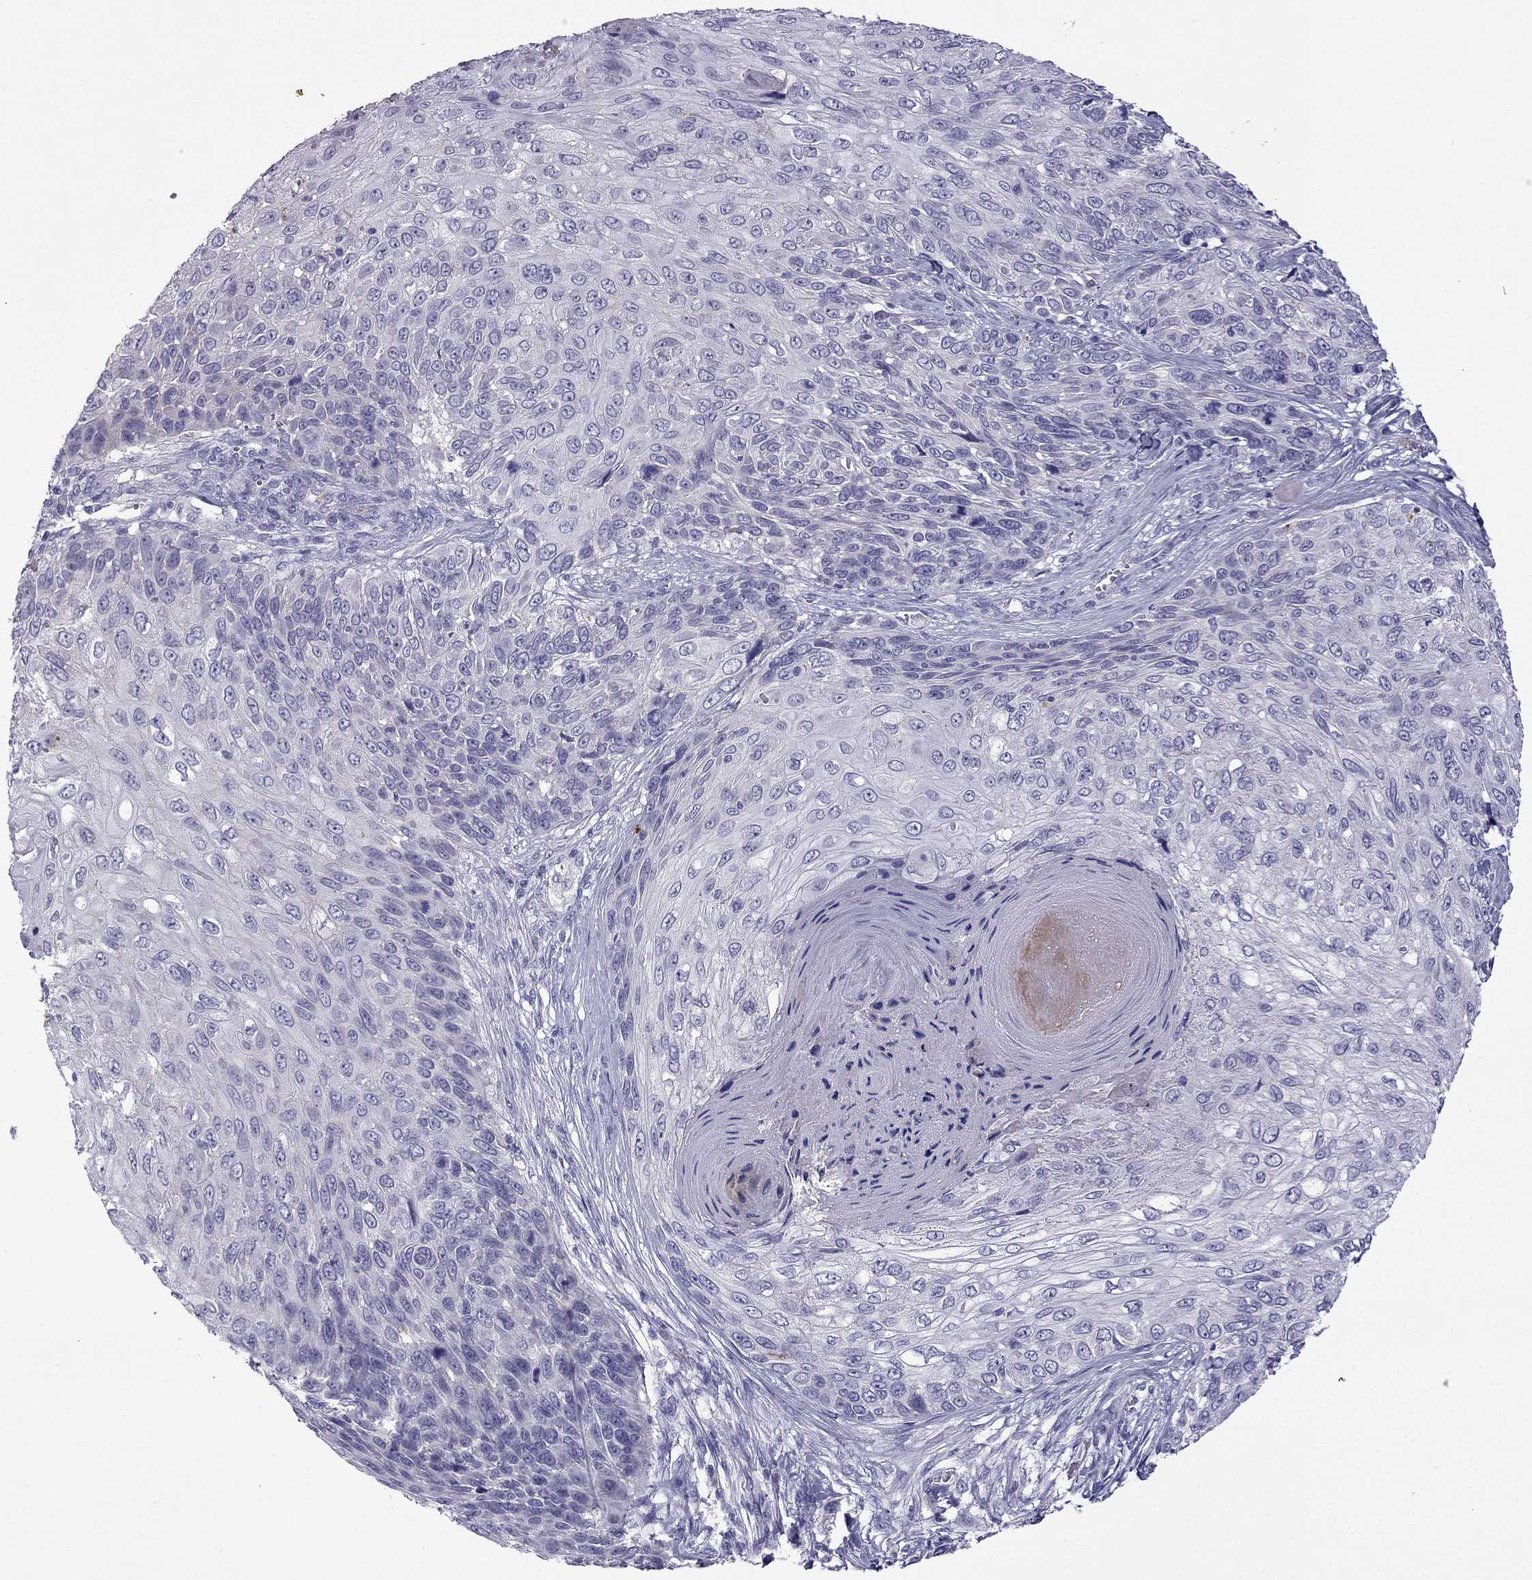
{"staining": {"intensity": "negative", "quantity": "none", "location": "none"}, "tissue": "skin cancer", "cell_type": "Tumor cells", "image_type": "cancer", "snomed": [{"axis": "morphology", "description": "Squamous cell carcinoma, NOS"}, {"axis": "topography", "description": "Skin"}], "caption": "Tumor cells show no significant staining in skin cancer.", "gene": "STOML3", "patient": {"sex": "male", "age": 92}}